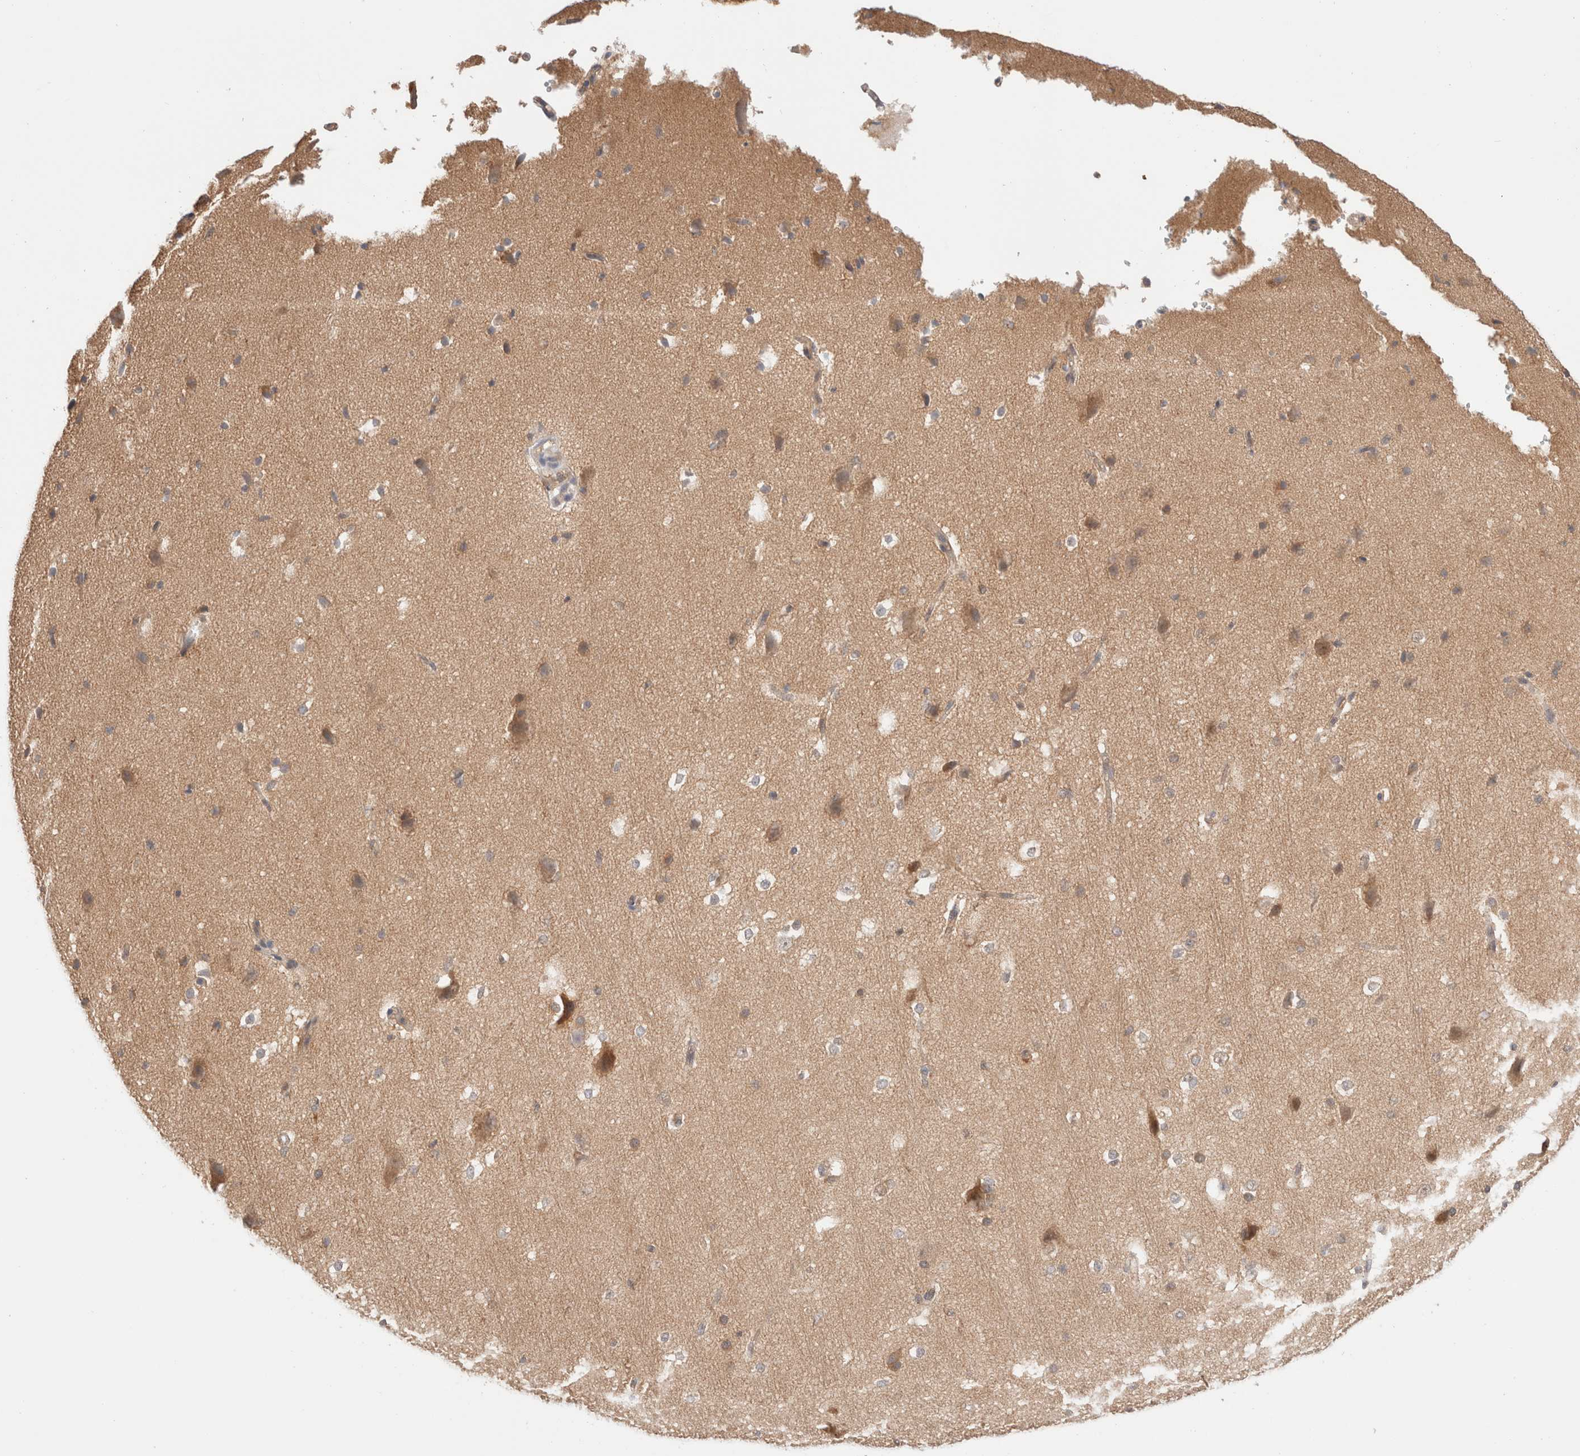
{"staining": {"intensity": "weak", "quantity": ">75%", "location": "cytoplasmic/membranous"}, "tissue": "cerebral cortex", "cell_type": "Endothelial cells", "image_type": "normal", "snomed": [{"axis": "morphology", "description": "Normal tissue, NOS"}, {"axis": "morphology", "description": "Developmental malformation"}, {"axis": "topography", "description": "Cerebral cortex"}], "caption": "Protein staining of benign cerebral cortex demonstrates weak cytoplasmic/membranous staining in about >75% of endothelial cells. Using DAB (brown) and hematoxylin (blue) stains, captured at high magnification using brightfield microscopy.", "gene": "XKR4", "patient": {"sex": "female", "age": 30}}